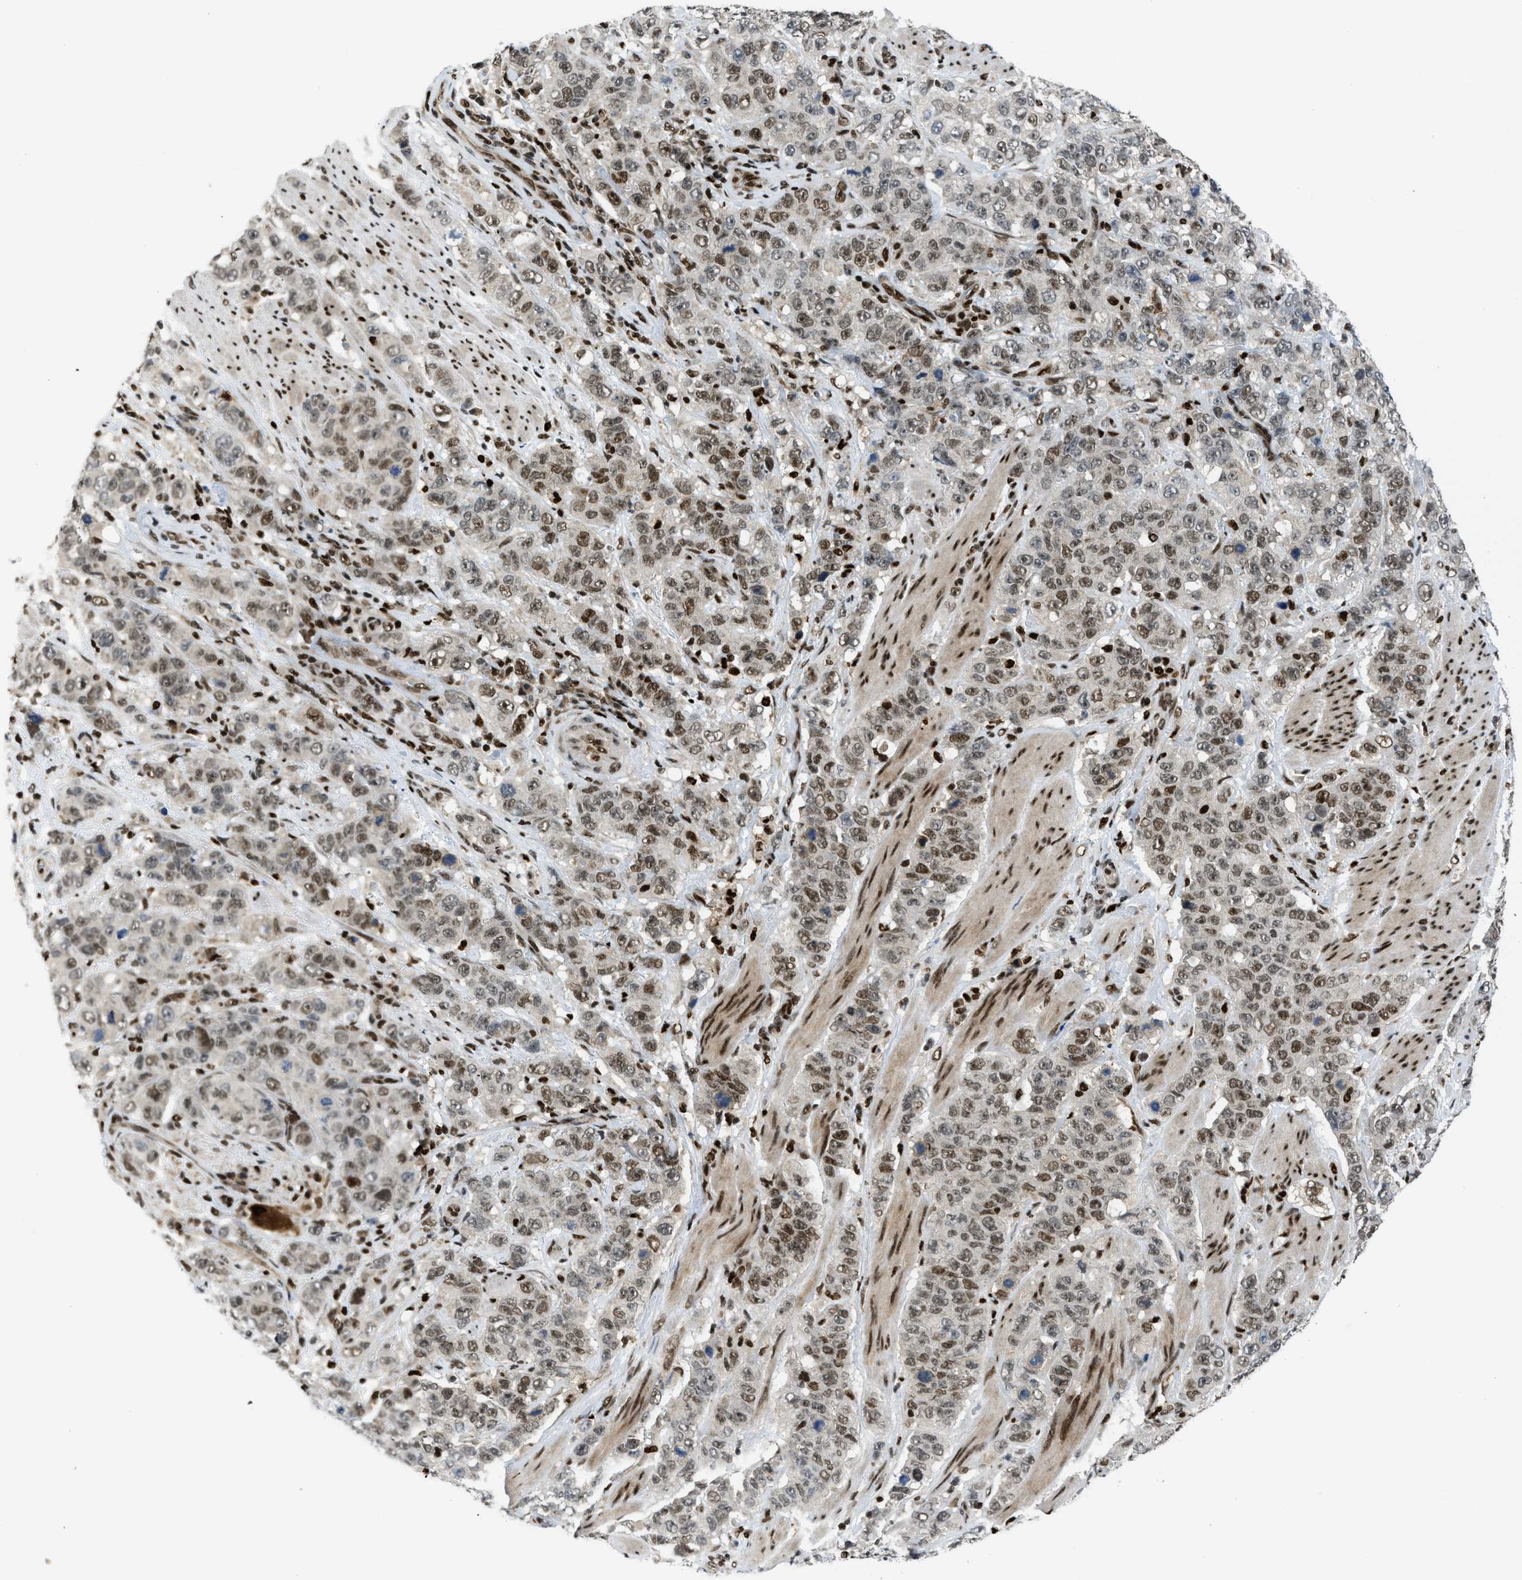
{"staining": {"intensity": "moderate", "quantity": ">75%", "location": "nuclear"}, "tissue": "stomach cancer", "cell_type": "Tumor cells", "image_type": "cancer", "snomed": [{"axis": "morphology", "description": "Adenocarcinoma, NOS"}, {"axis": "topography", "description": "Stomach"}], "caption": "This photomicrograph reveals immunohistochemistry (IHC) staining of stomach adenocarcinoma, with medium moderate nuclear positivity in approximately >75% of tumor cells.", "gene": "RFX5", "patient": {"sex": "male", "age": 48}}